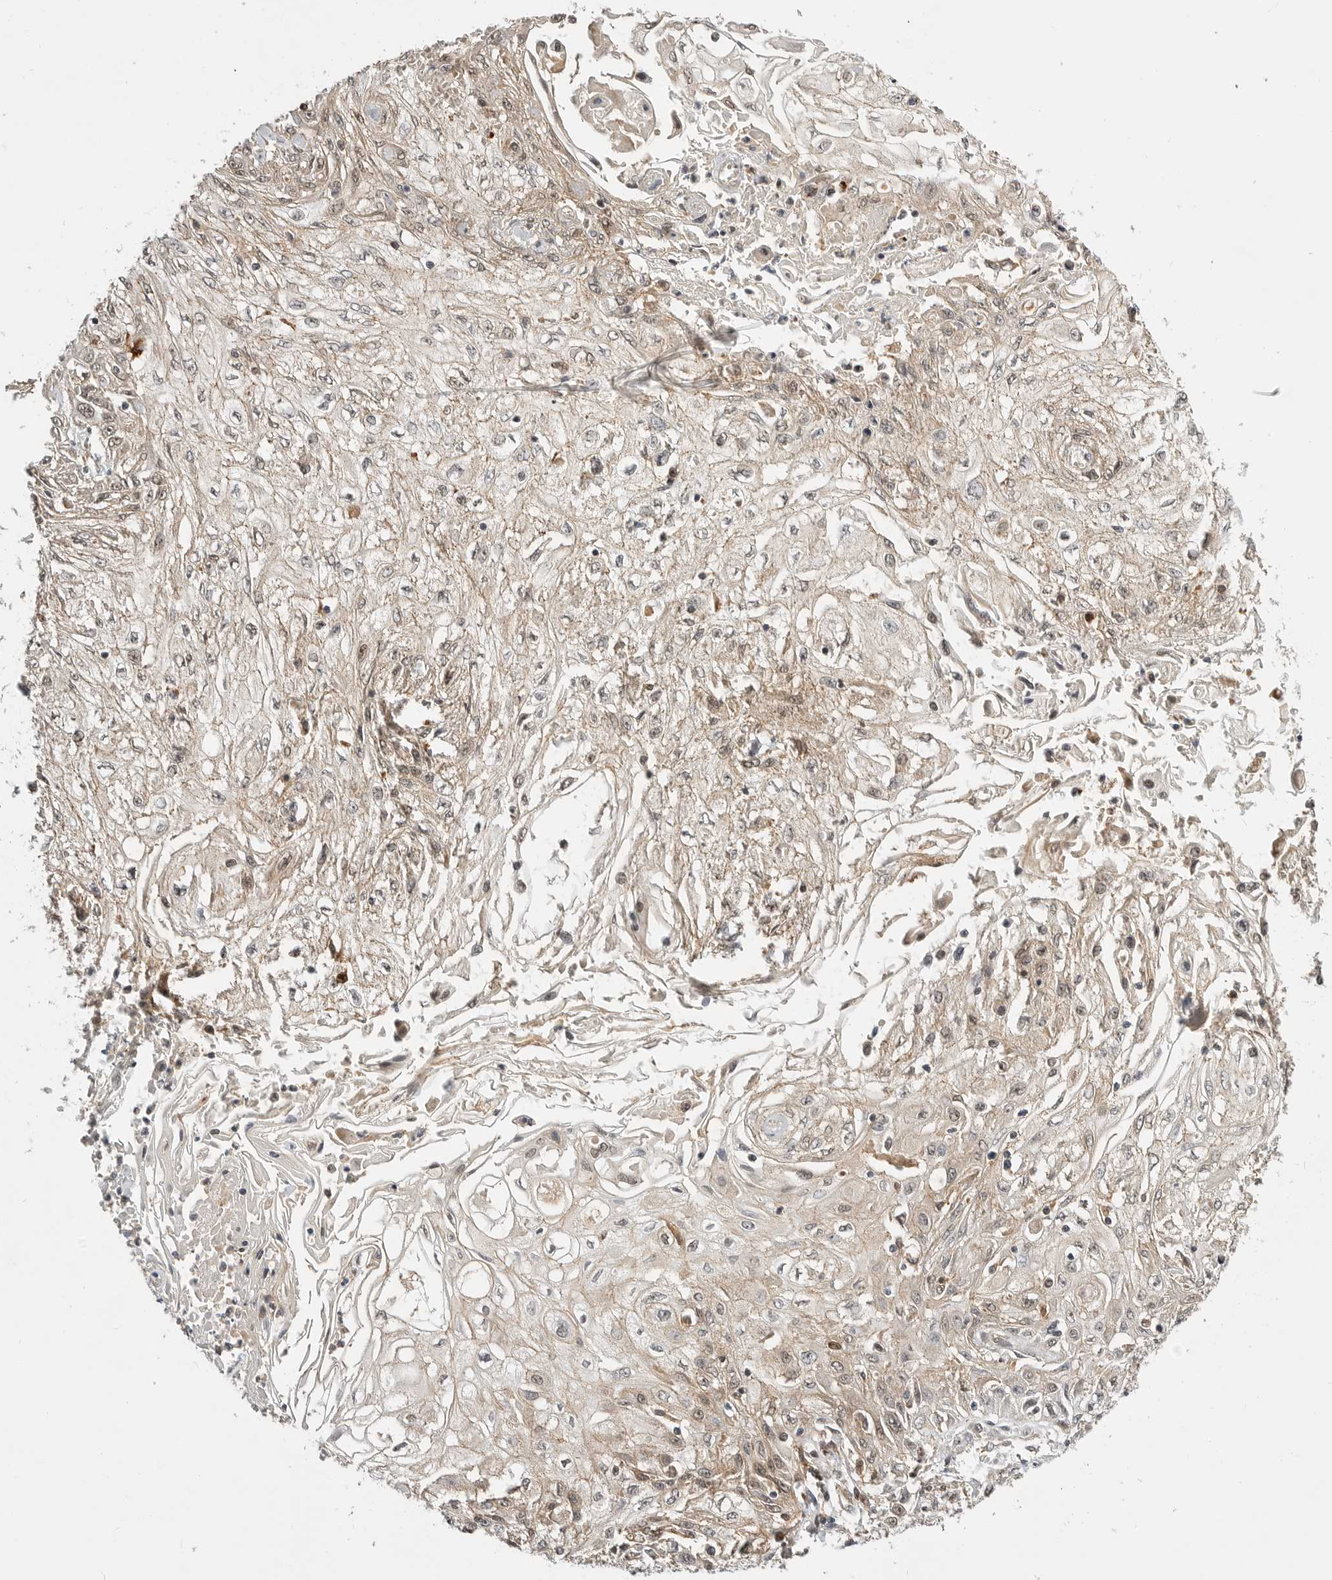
{"staining": {"intensity": "weak", "quantity": "25%-75%", "location": "cytoplasmic/membranous"}, "tissue": "skin cancer", "cell_type": "Tumor cells", "image_type": "cancer", "snomed": [{"axis": "morphology", "description": "Squamous cell carcinoma, NOS"}, {"axis": "morphology", "description": "Squamous cell carcinoma, metastatic, NOS"}, {"axis": "topography", "description": "Skin"}, {"axis": "topography", "description": "Lymph node"}], "caption": "DAB (3,3'-diaminobenzidine) immunohistochemical staining of skin cancer (squamous cell carcinoma) exhibits weak cytoplasmic/membranous protein expression in about 25%-75% of tumor cells.", "gene": "CSNK1G3", "patient": {"sex": "male", "age": 75}}